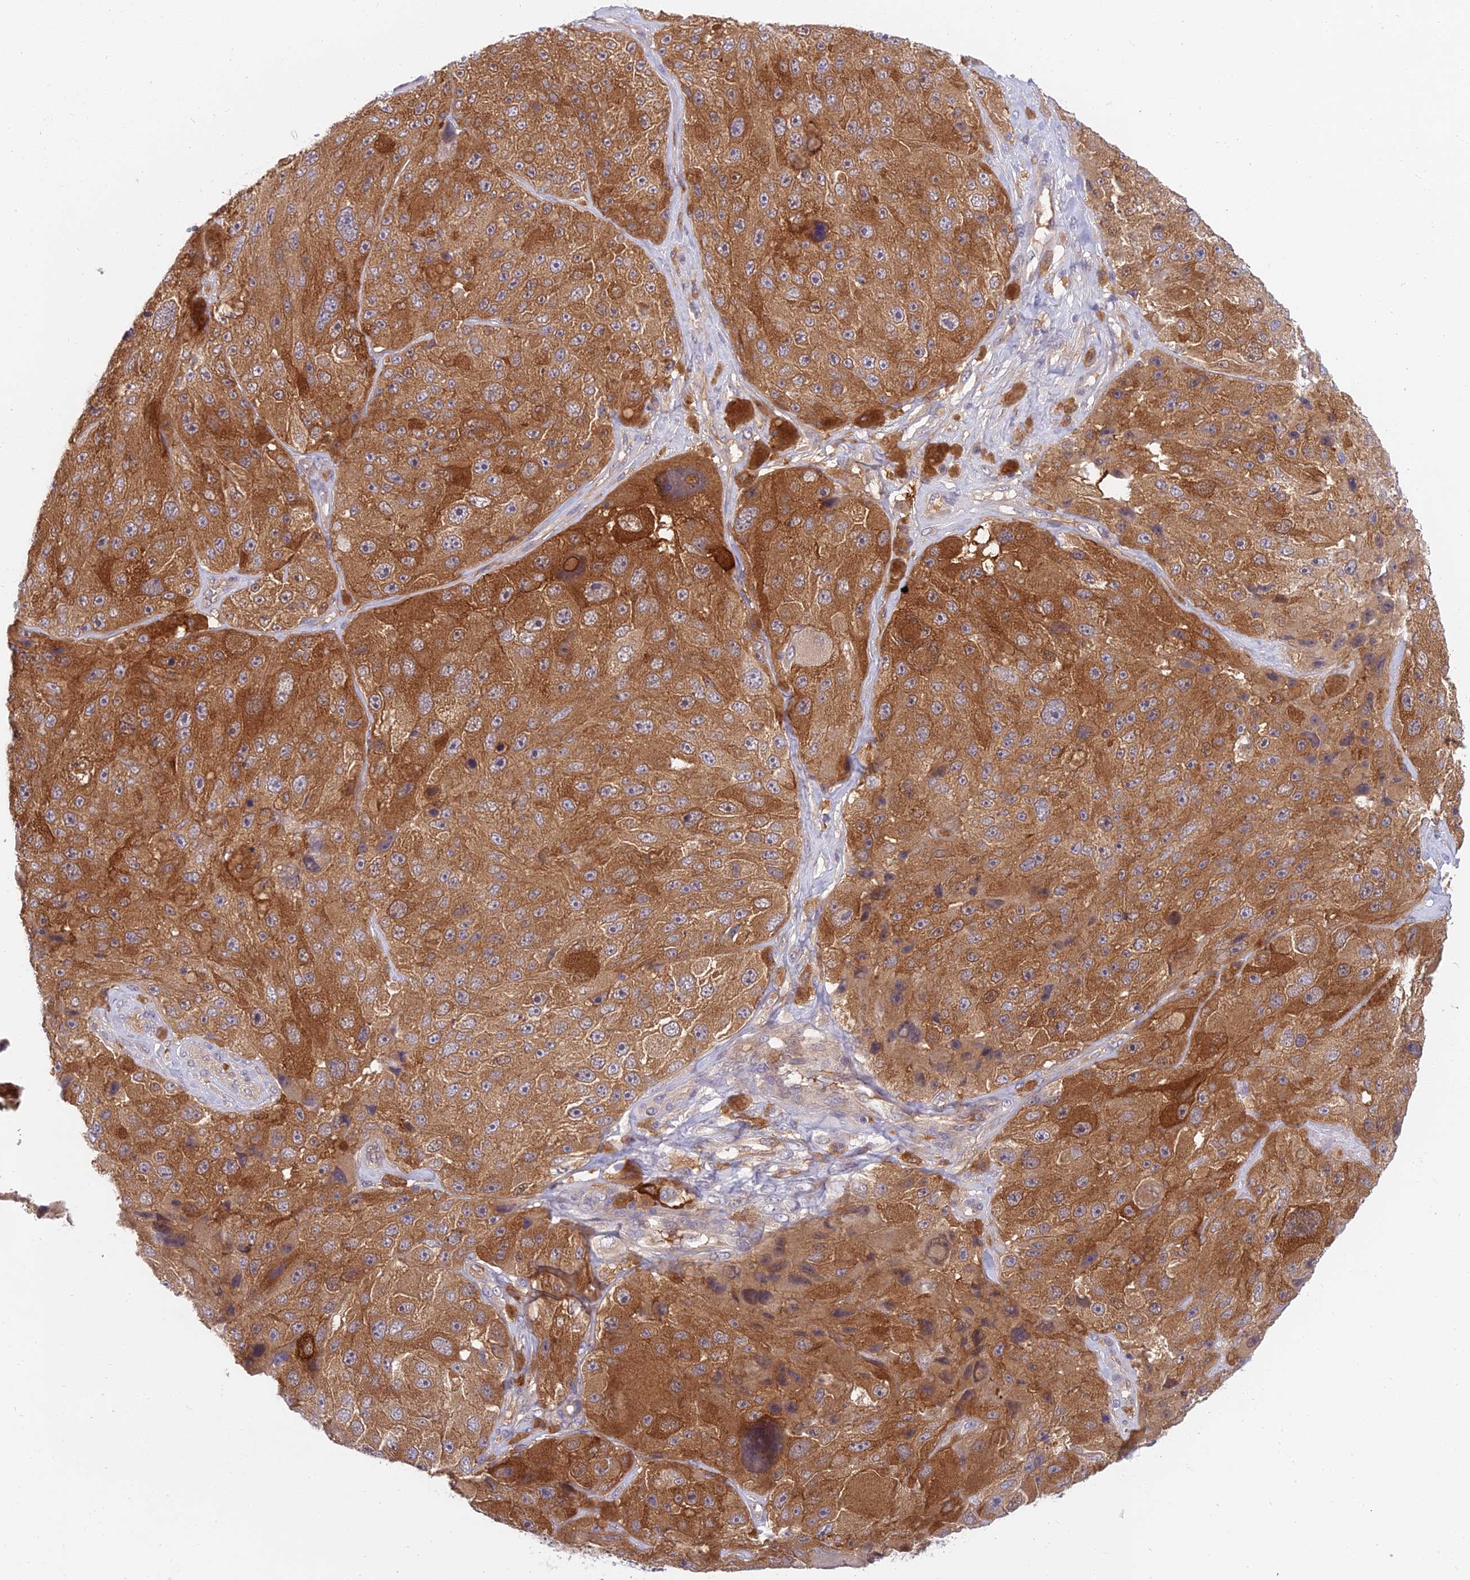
{"staining": {"intensity": "strong", "quantity": ">75%", "location": "cytoplasmic/membranous"}, "tissue": "melanoma", "cell_type": "Tumor cells", "image_type": "cancer", "snomed": [{"axis": "morphology", "description": "Malignant melanoma, Metastatic site"}, {"axis": "topography", "description": "Lymph node"}], "caption": "Malignant melanoma (metastatic site) stained with a protein marker shows strong staining in tumor cells.", "gene": "UBE2G1", "patient": {"sex": "male", "age": 62}}